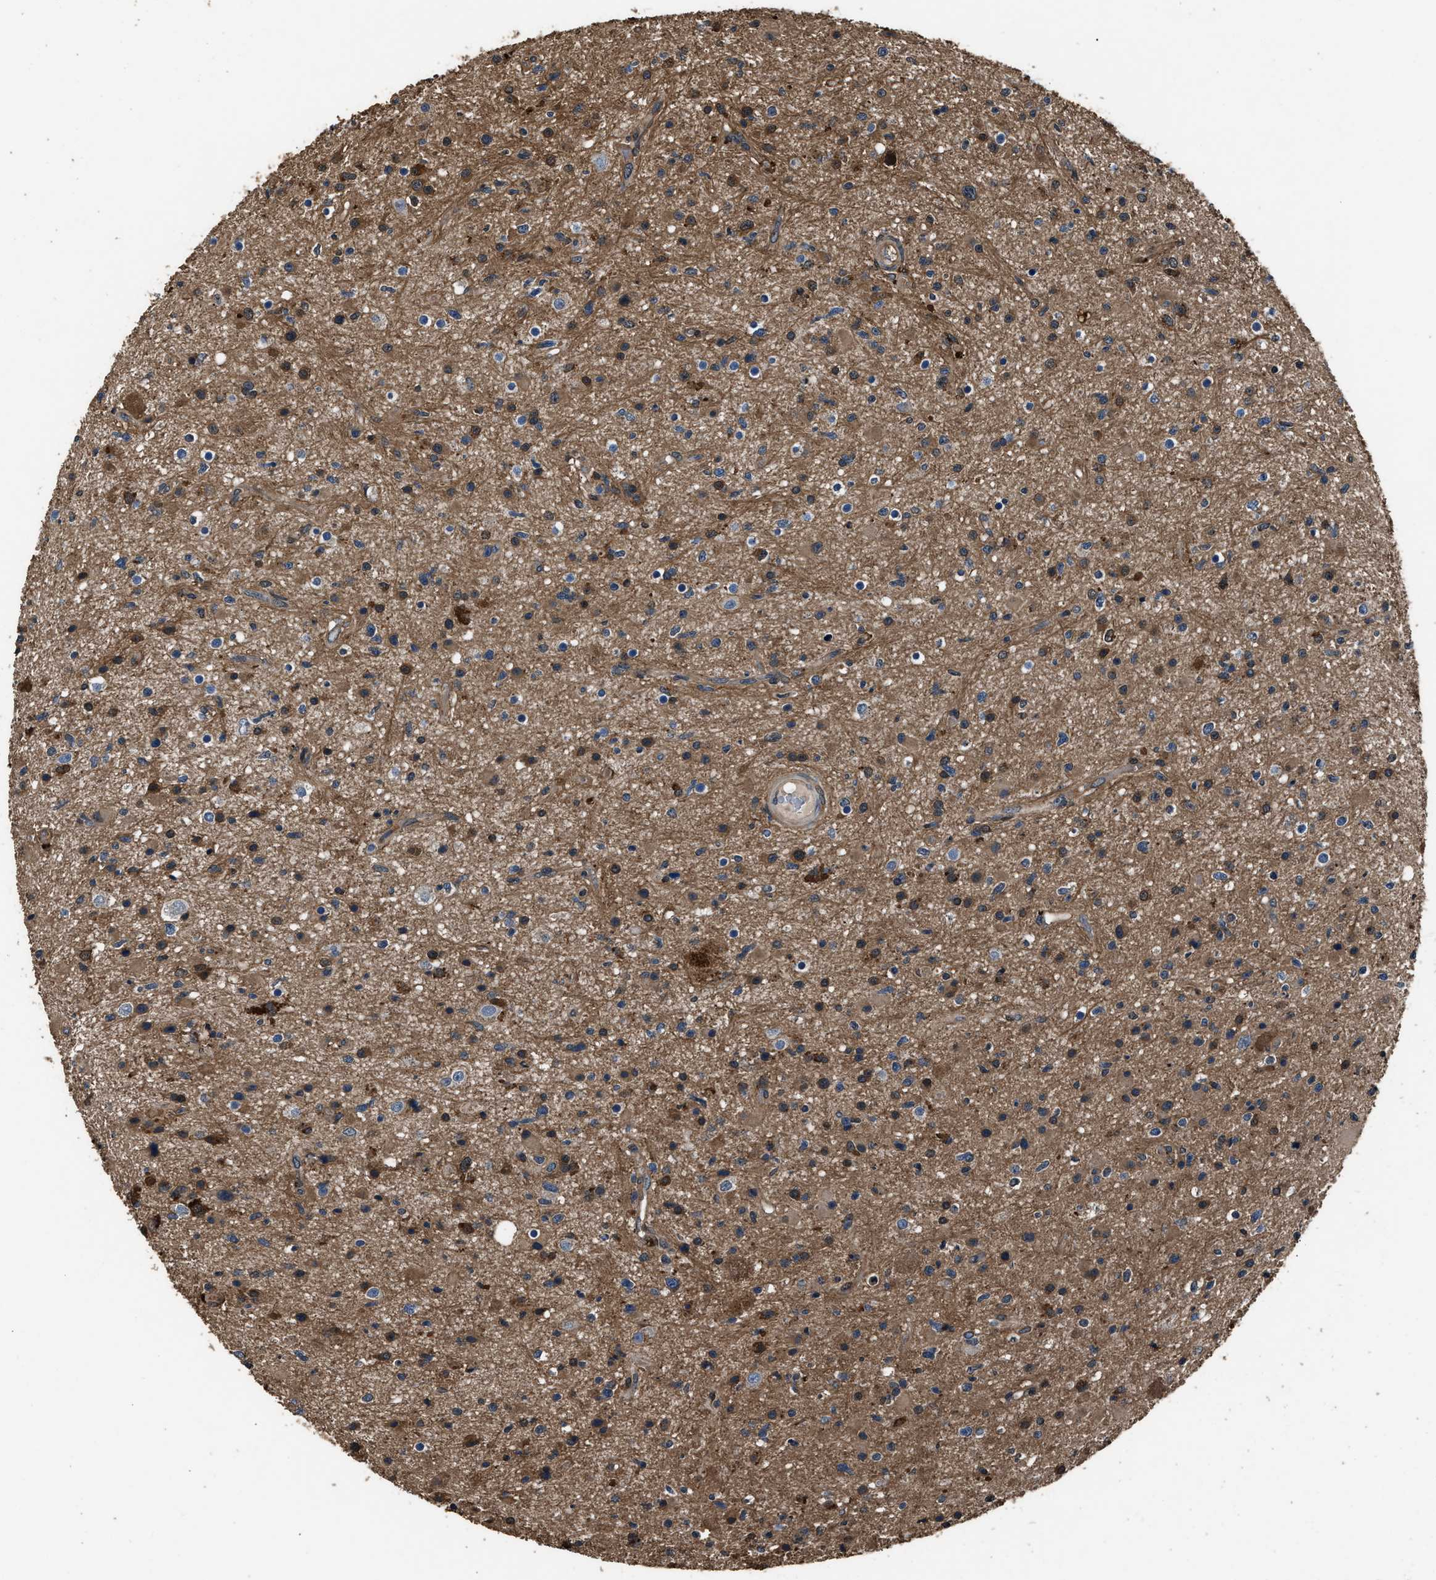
{"staining": {"intensity": "moderate", "quantity": ">75%", "location": "cytoplasmic/membranous"}, "tissue": "glioma", "cell_type": "Tumor cells", "image_type": "cancer", "snomed": [{"axis": "morphology", "description": "Glioma, malignant, High grade"}, {"axis": "topography", "description": "Brain"}], "caption": "Approximately >75% of tumor cells in human glioma display moderate cytoplasmic/membranous protein positivity as visualized by brown immunohistochemical staining.", "gene": "GSTP1", "patient": {"sex": "male", "age": 33}}